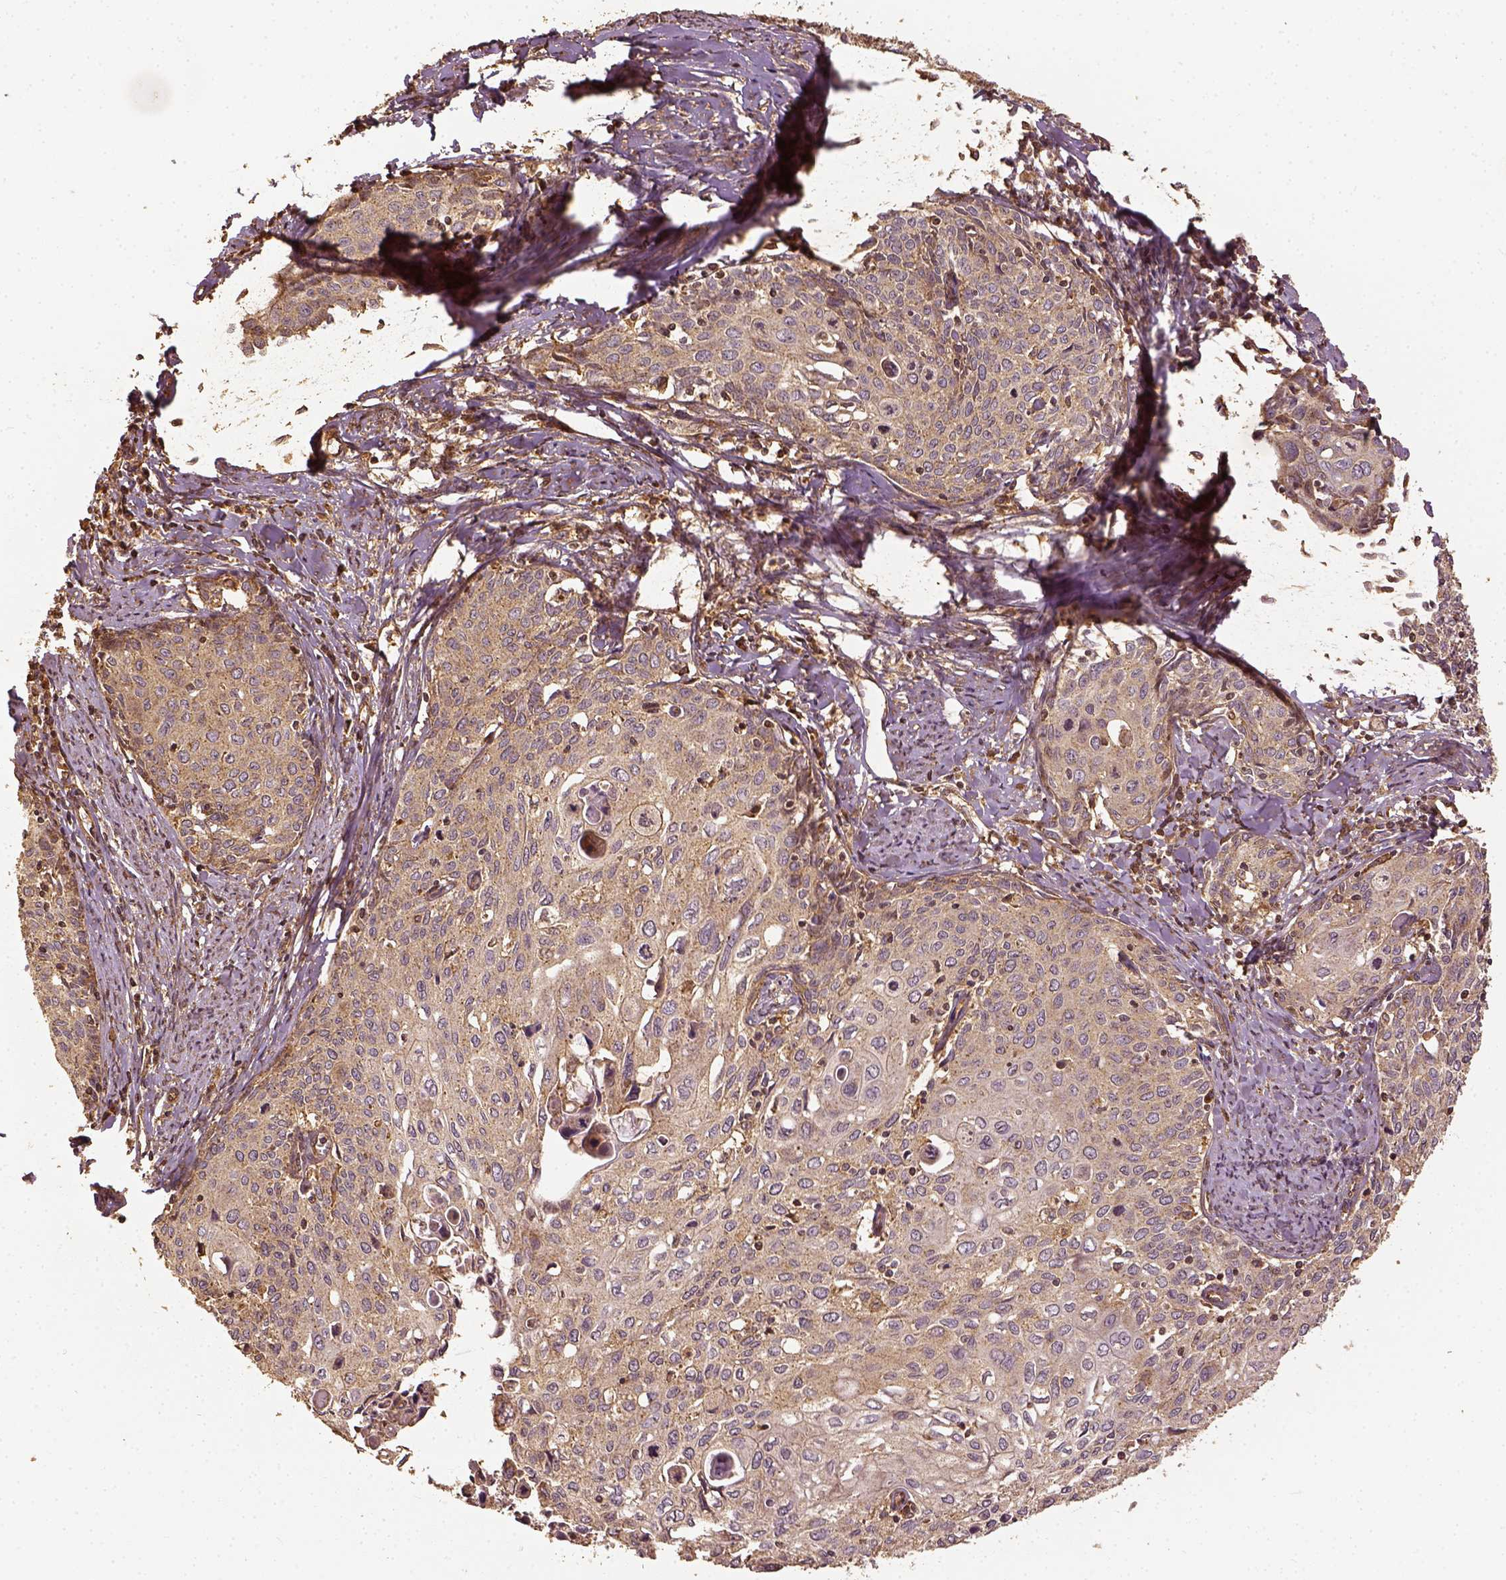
{"staining": {"intensity": "moderate", "quantity": "25%-75%", "location": "cytoplasmic/membranous"}, "tissue": "cervical cancer", "cell_type": "Tumor cells", "image_type": "cancer", "snomed": [{"axis": "morphology", "description": "Squamous cell carcinoma, NOS"}, {"axis": "topography", "description": "Cervix"}], "caption": "A micrograph of cervical cancer stained for a protein reveals moderate cytoplasmic/membranous brown staining in tumor cells.", "gene": "VEGFA", "patient": {"sex": "female", "age": 62}}